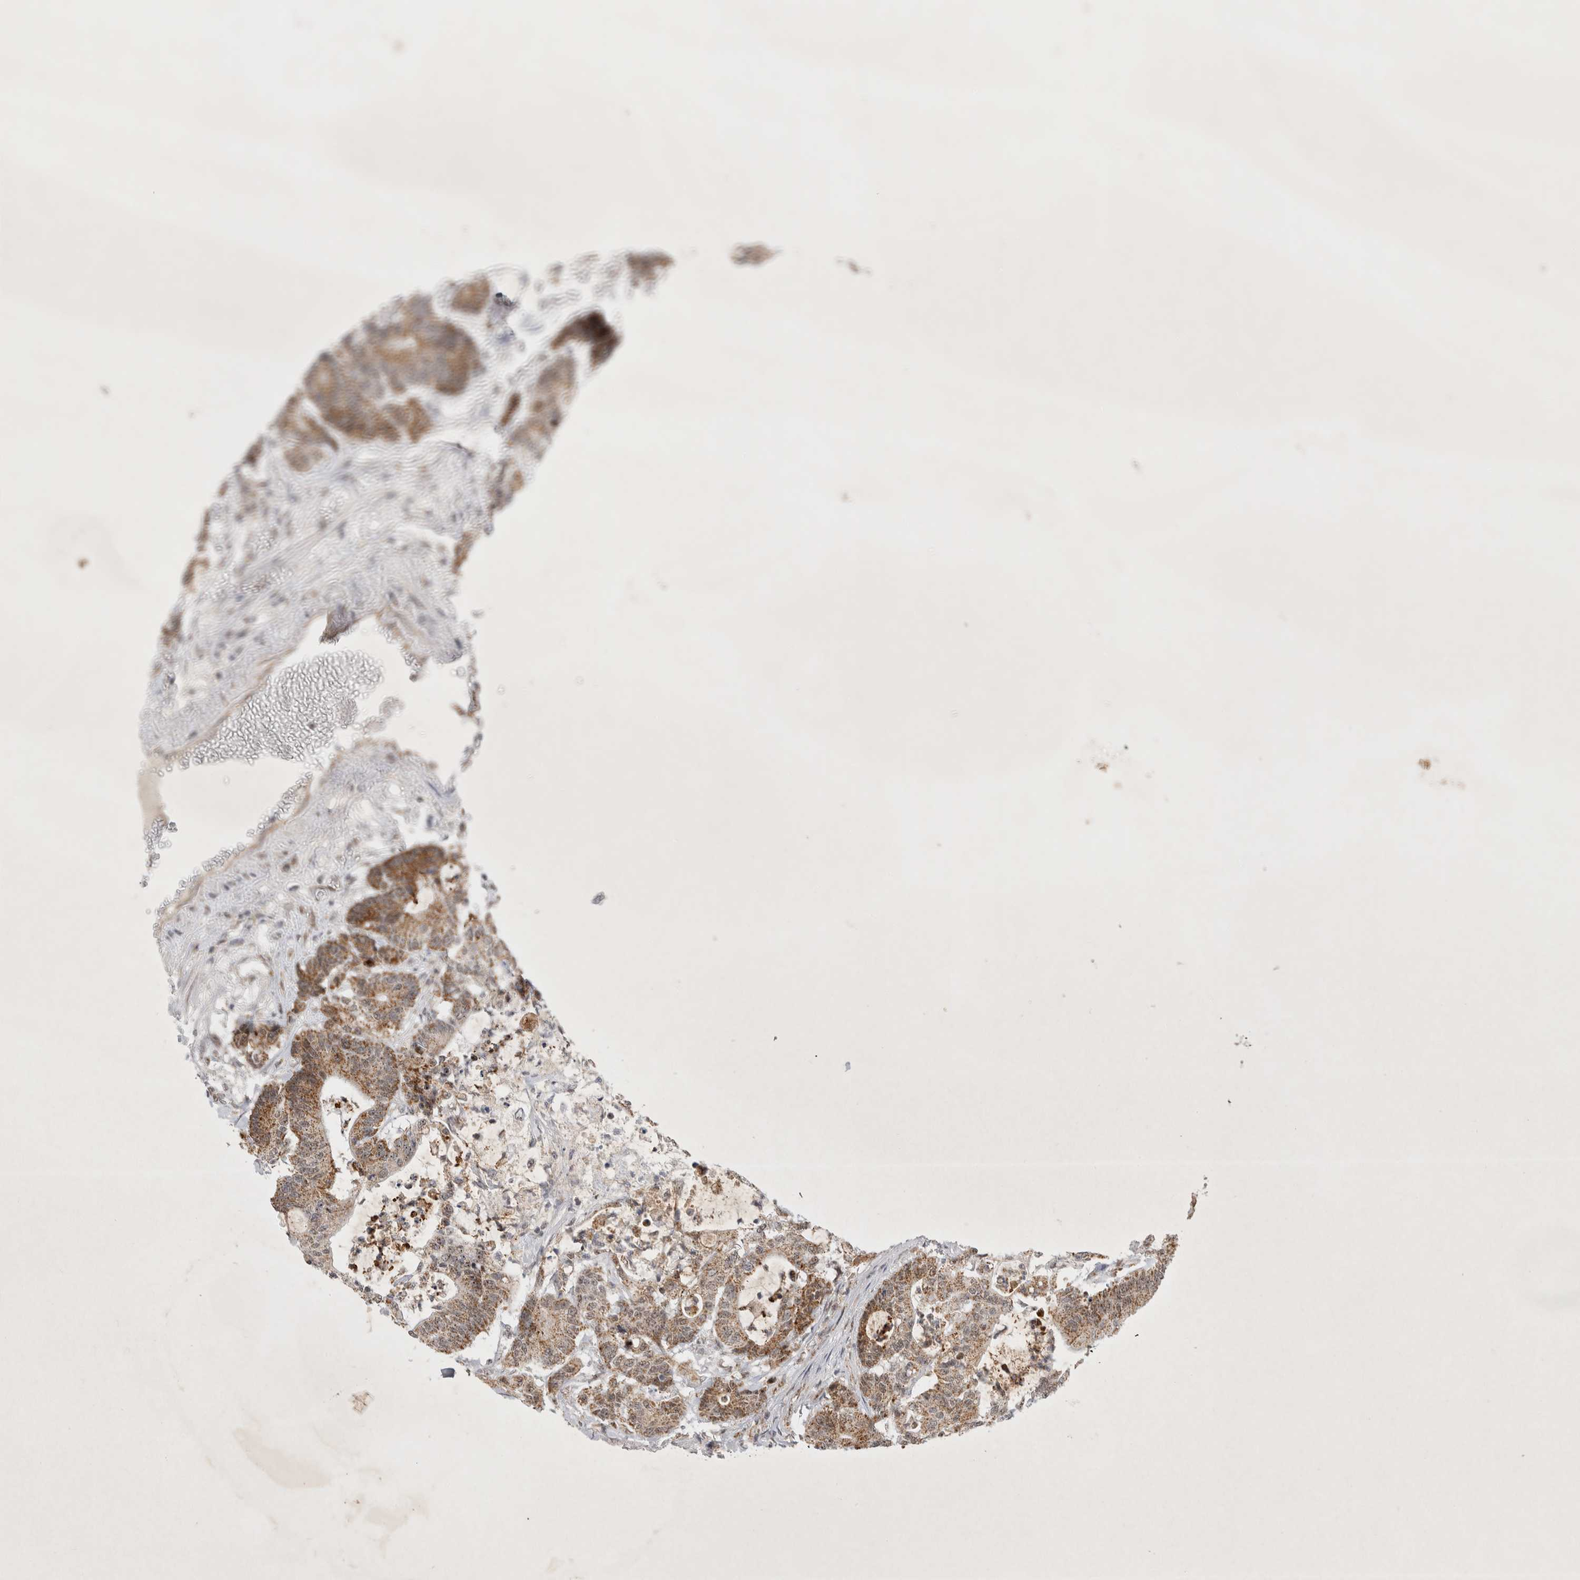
{"staining": {"intensity": "moderate", "quantity": ">75%", "location": "cytoplasmic/membranous,nuclear"}, "tissue": "colorectal cancer", "cell_type": "Tumor cells", "image_type": "cancer", "snomed": [{"axis": "morphology", "description": "Adenocarcinoma, NOS"}, {"axis": "topography", "description": "Colon"}], "caption": "Immunohistochemical staining of colorectal cancer (adenocarcinoma) demonstrates moderate cytoplasmic/membranous and nuclear protein expression in about >75% of tumor cells.", "gene": "MRPL37", "patient": {"sex": "female", "age": 84}}